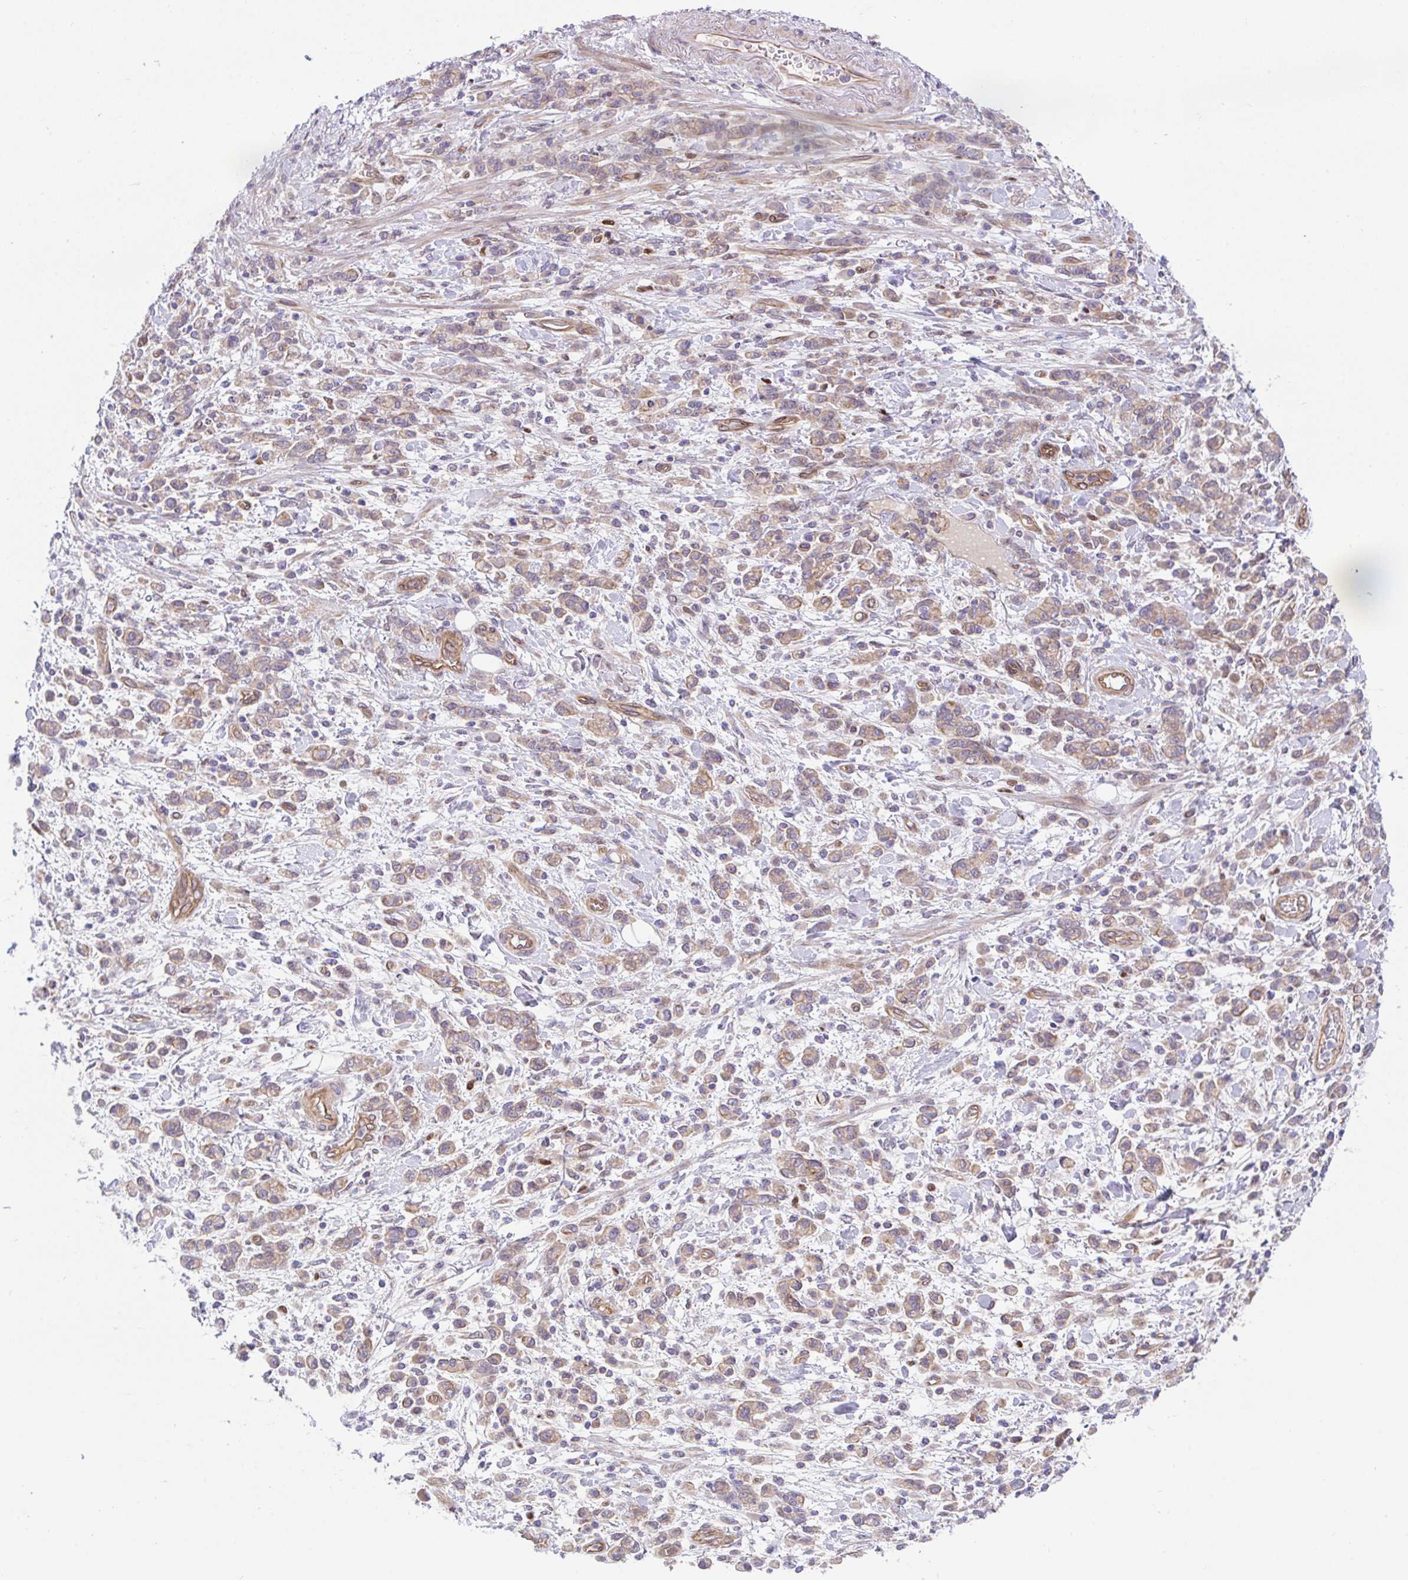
{"staining": {"intensity": "weak", "quantity": ">75%", "location": "cytoplasmic/membranous"}, "tissue": "stomach cancer", "cell_type": "Tumor cells", "image_type": "cancer", "snomed": [{"axis": "morphology", "description": "Adenocarcinoma, NOS"}, {"axis": "topography", "description": "Stomach"}], "caption": "Human stomach adenocarcinoma stained for a protein (brown) demonstrates weak cytoplasmic/membranous positive expression in approximately >75% of tumor cells.", "gene": "ZBED3", "patient": {"sex": "male", "age": 77}}